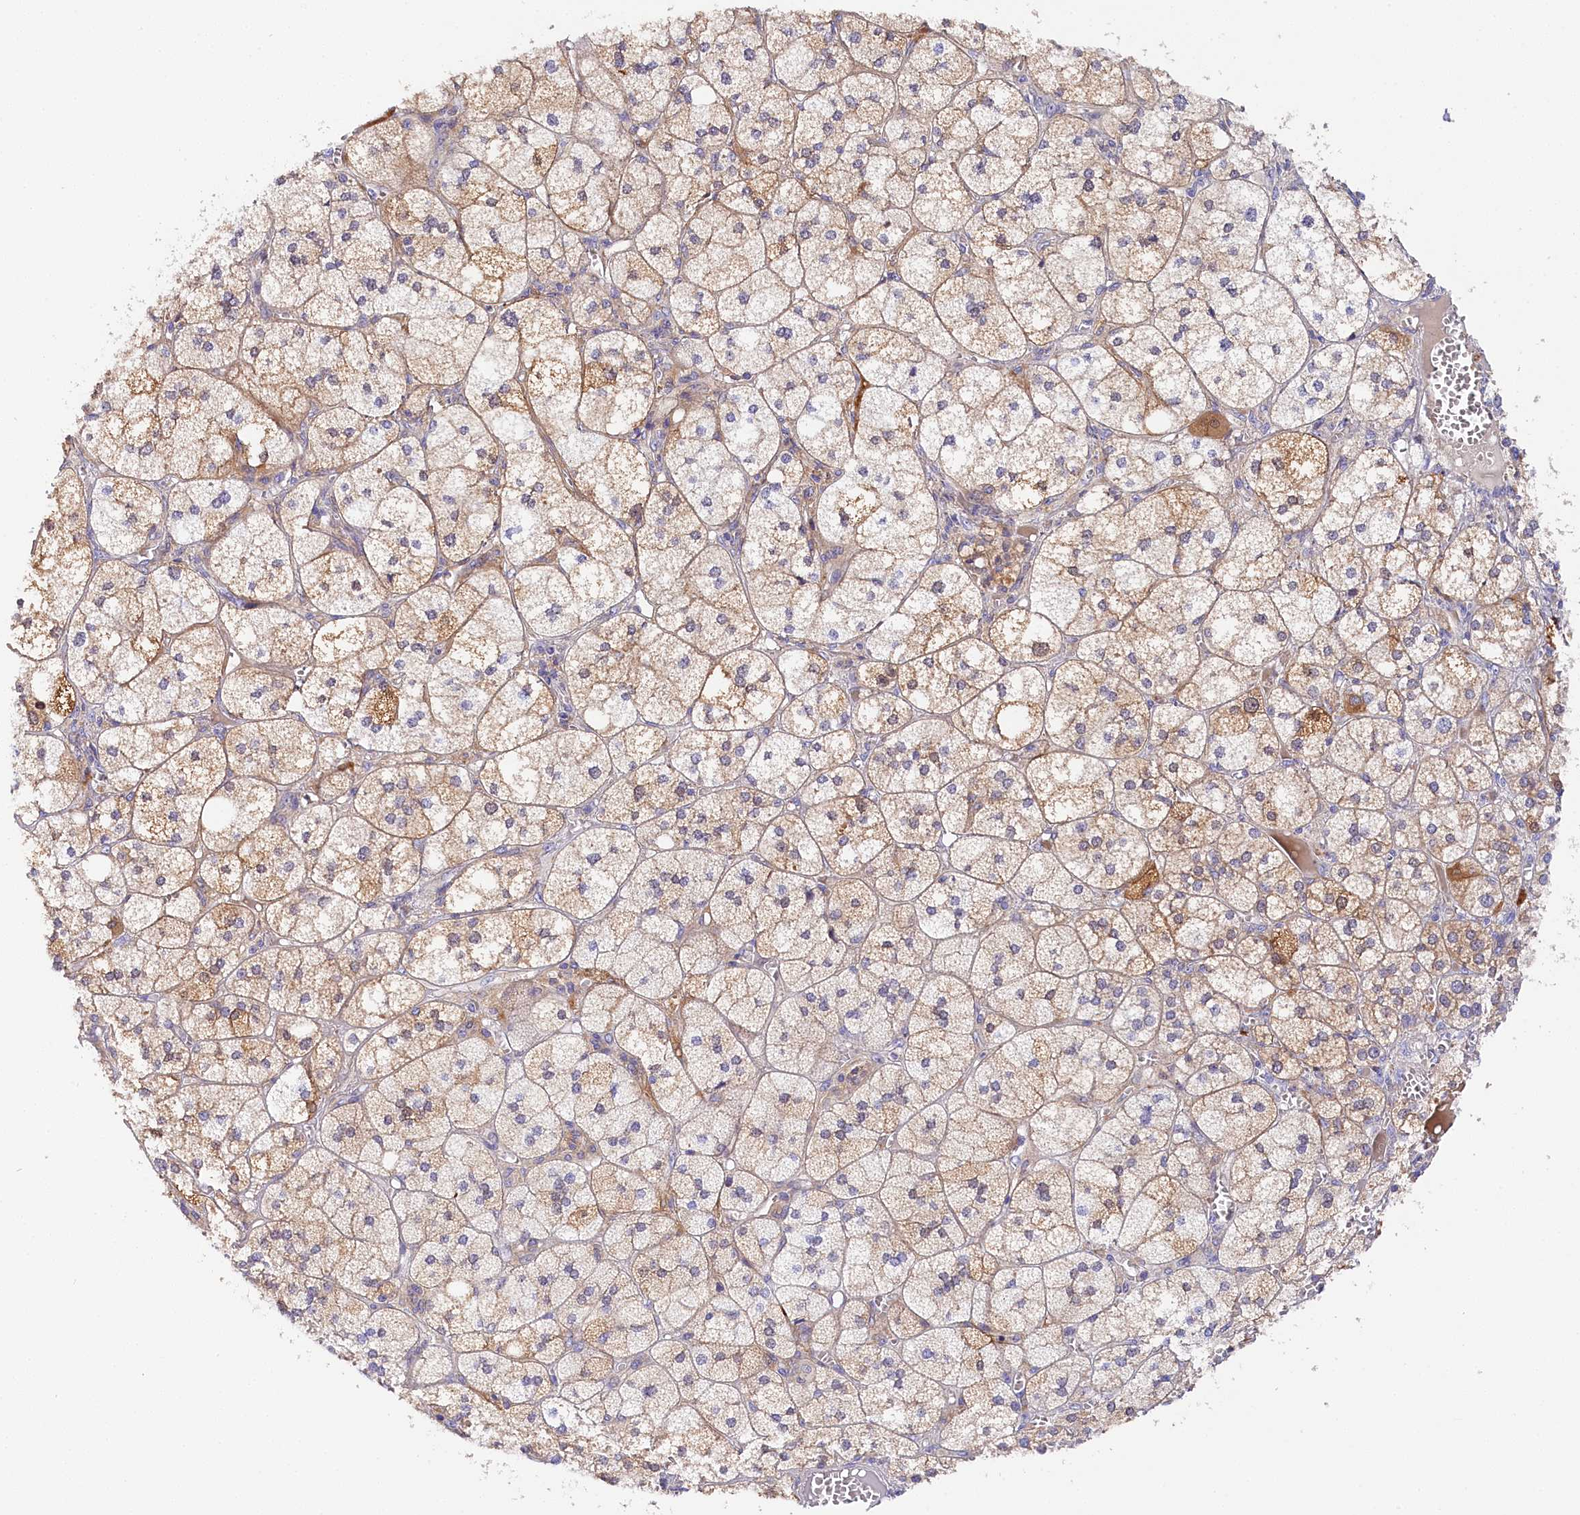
{"staining": {"intensity": "moderate", "quantity": "25%-75%", "location": "cytoplasmic/membranous"}, "tissue": "adrenal gland", "cell_type": "Glandular cells", "image_type": "normal", "snomed": [{"axis": "morphology", "description": "Normal tissue, NOS"}, {"axis": "topography", "description": "Adrenal gland"}], "caption": "Immunohistochemical staining of benign adrenal gland demonstrates medium levels of moderate cytoplasmic/membranous positivity in approximately 25%-75% of glandular cells.", "gene": "KATNB1", "patient": {"sex": "female", "age": 61}}